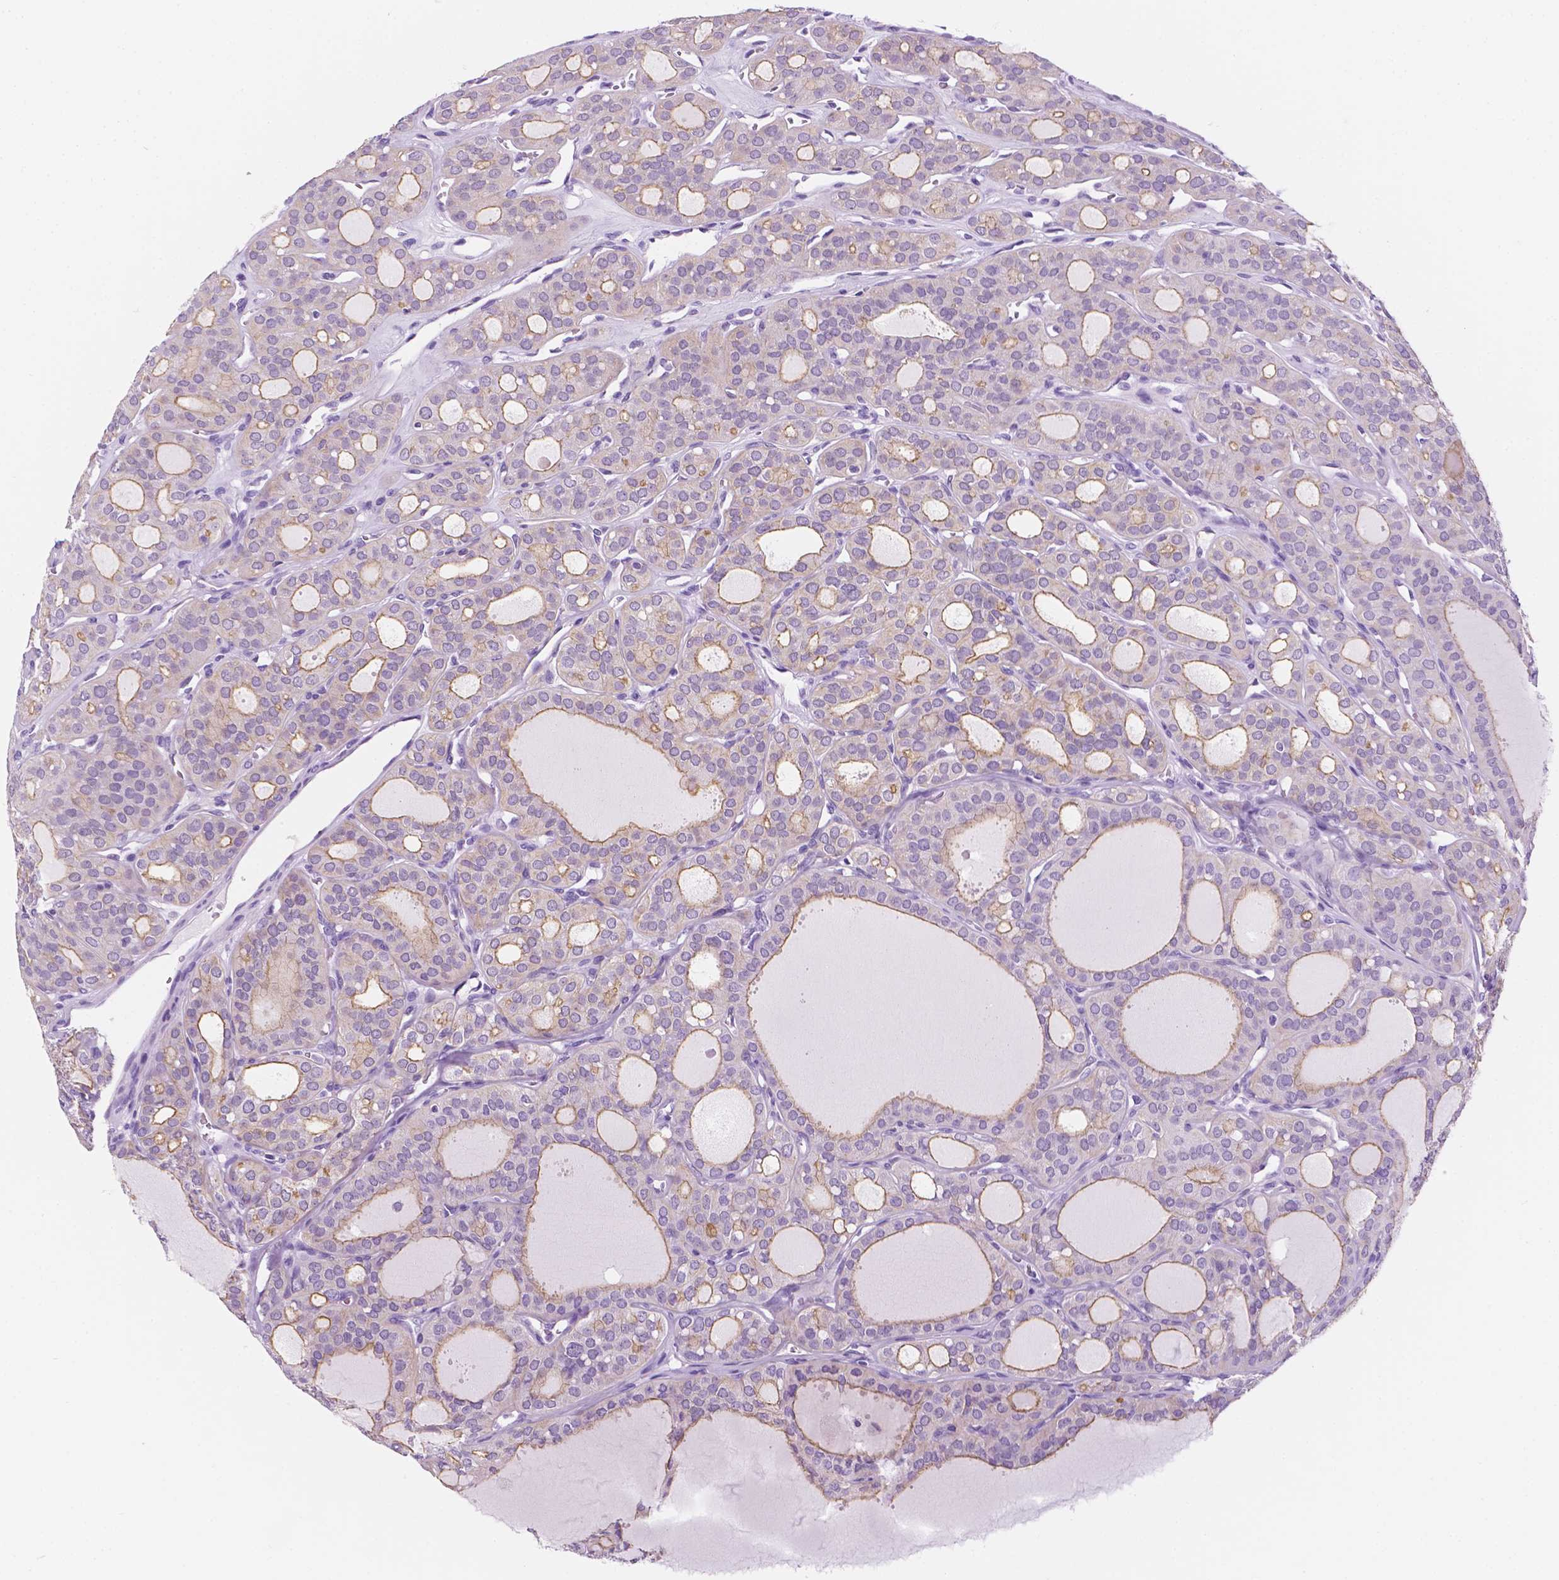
{"staining": {"intensity": "weak", "quantity": "25%-75%", "location": "cytoplasmic/membranous"}, "tissue": "thyroid cancer", "cell_type": "Tumor cells", "image_type": "cancer", "snomed": [{"axis": "morphology", "description": "Follicular adenoma carcinoma, NOS"}, {"axis": "topography", "description": "Thyroid gland"}], "caption": "Follicular adenoma carcinoma (thyroid) stained with DAB (3,3'-diaminobenzidine) immunohistochemistry reveals low levels of weak cytoplasmic/membranous staining in approximately 25%-75% of tumor cells.", "gene": "PPL", "patient": {"sex": "male", "age": 75}}